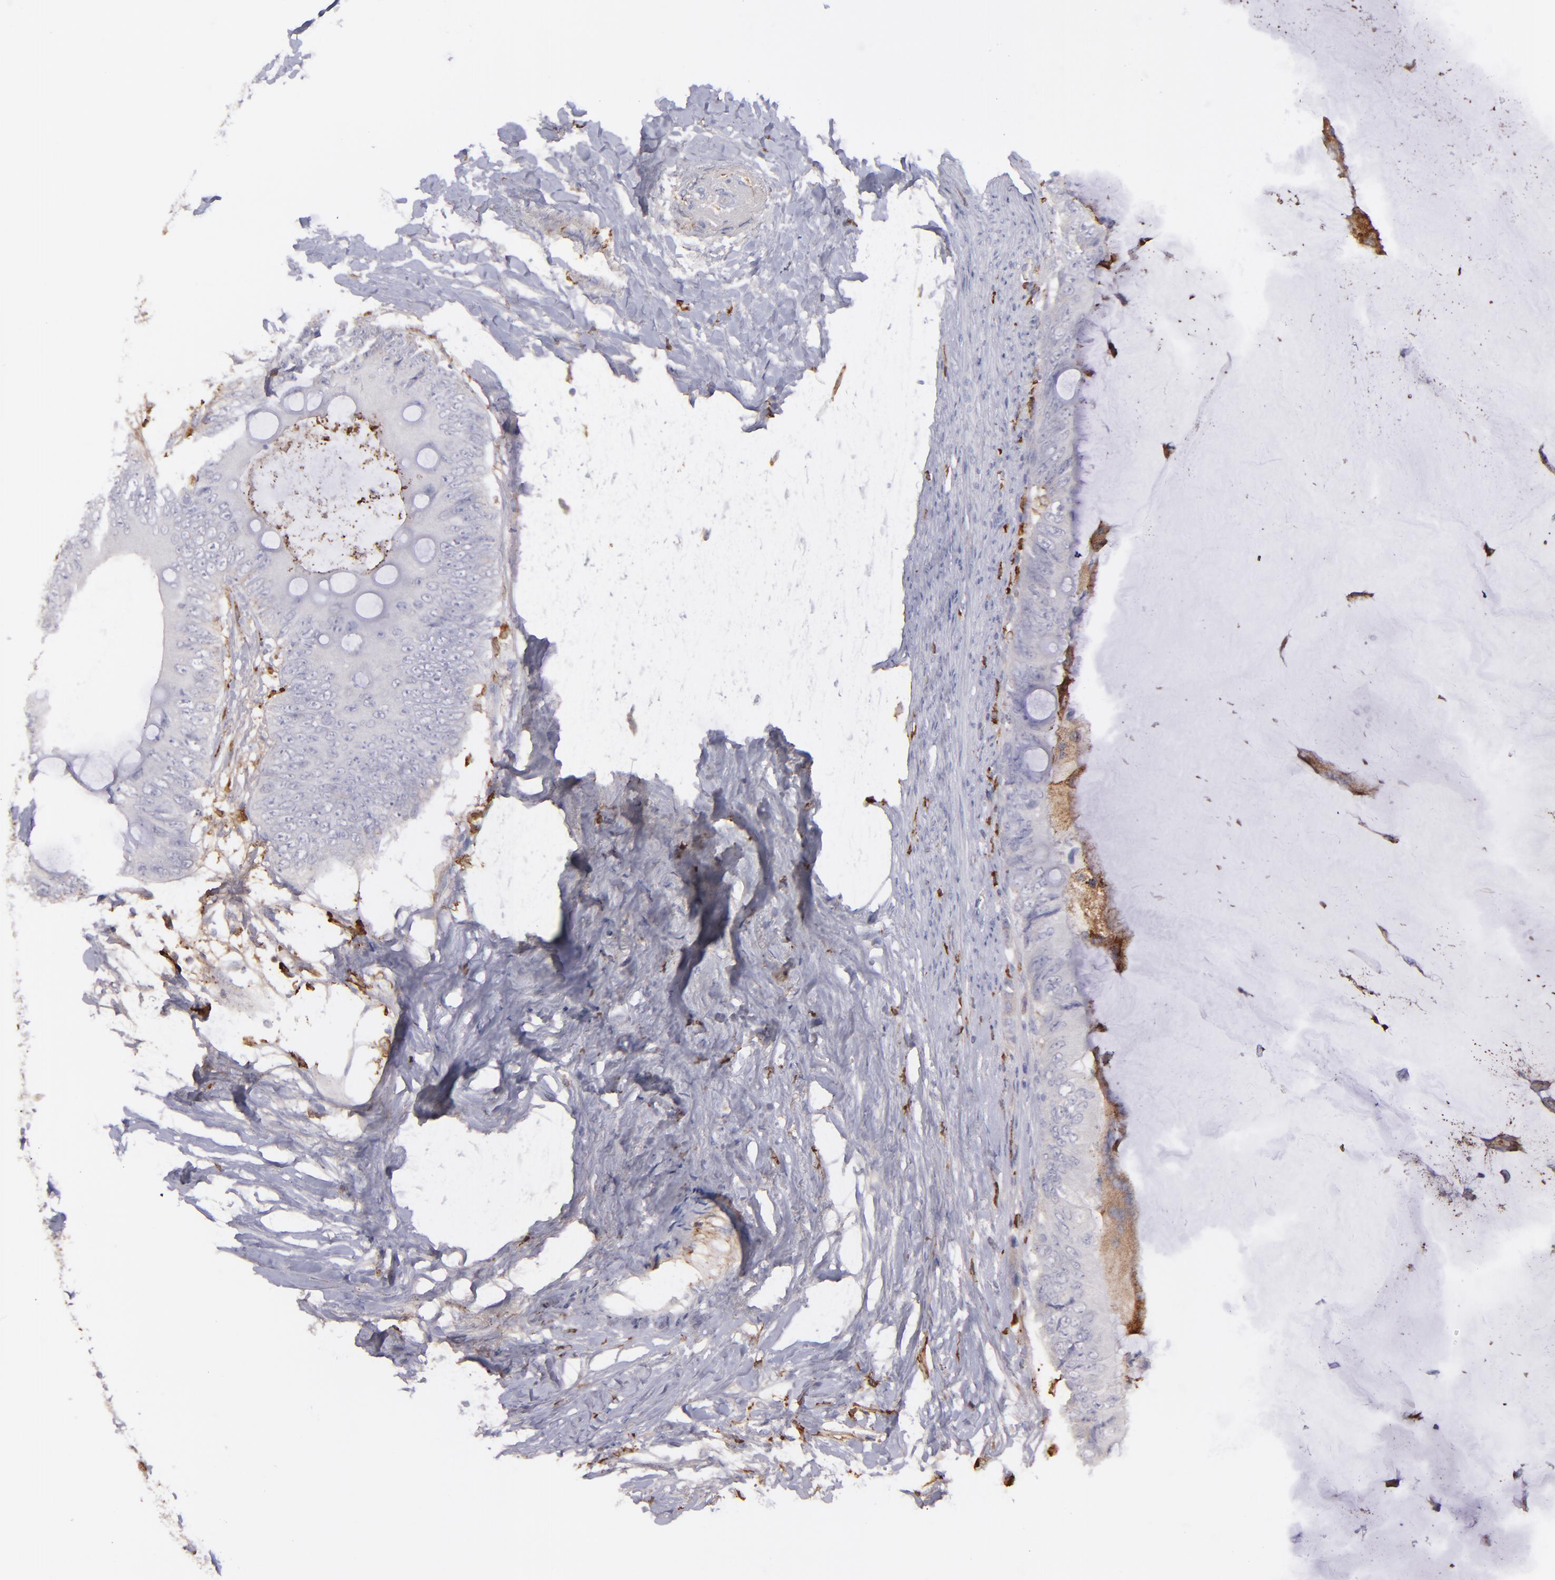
{"staining": {"intensity": "weak", "quantity": "<25%", "location": "cytoplasmic/membranous"}, "tissue": "colorectal cancer", "cell_type": "Tumor cells", "image_type": "cancer", "snomed": [{"axis": "morphology", "description": "Normal tissue, NOS"}, {"axis": "morphology", "description": "Adenocarcinoma, NOS"}, {"axis": "topography", "description": "Rectum"}, {"axis": "topography", "description": "Peripheral nerve tissue"}], "caption": "Tumor cells show no significant protein expression in colorectal cancer.", "gene": "C1QA", "patient": {"sex": "female", "age": 77}}